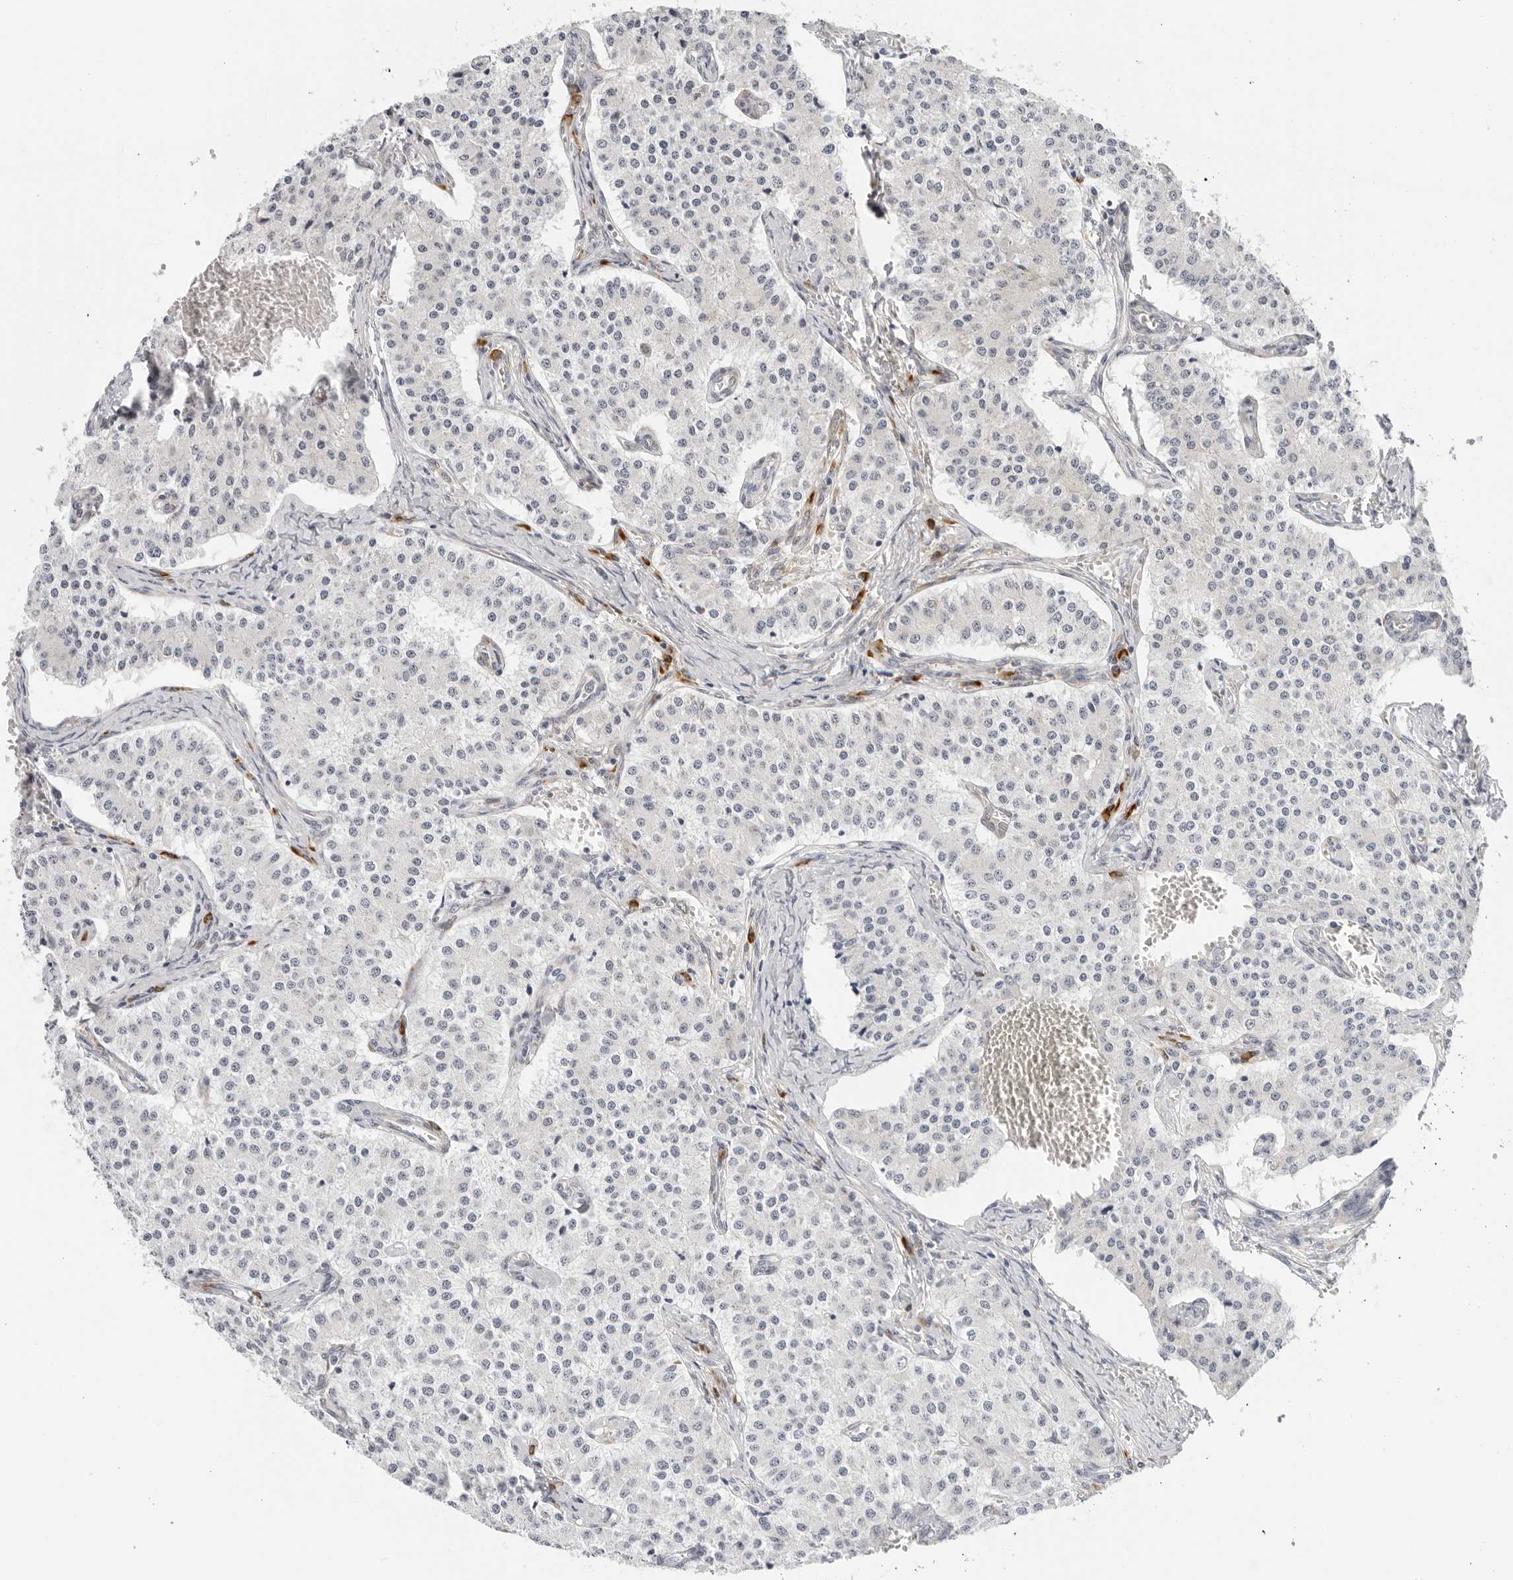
{"staining": {"intensity": "negative", "quantity": "none", "location": "none"}, "tissue": "carcinoid", "cell_type": "Tumor cells", "image_type": "cancer", "snomed": [{"axis": "morphology", "description": "Carcinoid, malignant, NOS"}, {"axis": "topography", "description": "Colon"}], "caption": "This is an IHC image of human carcinoid. There is no positivity in tumor cells.", "gene": "EDN2", "patient": {"sex": "female", "age": 52}}